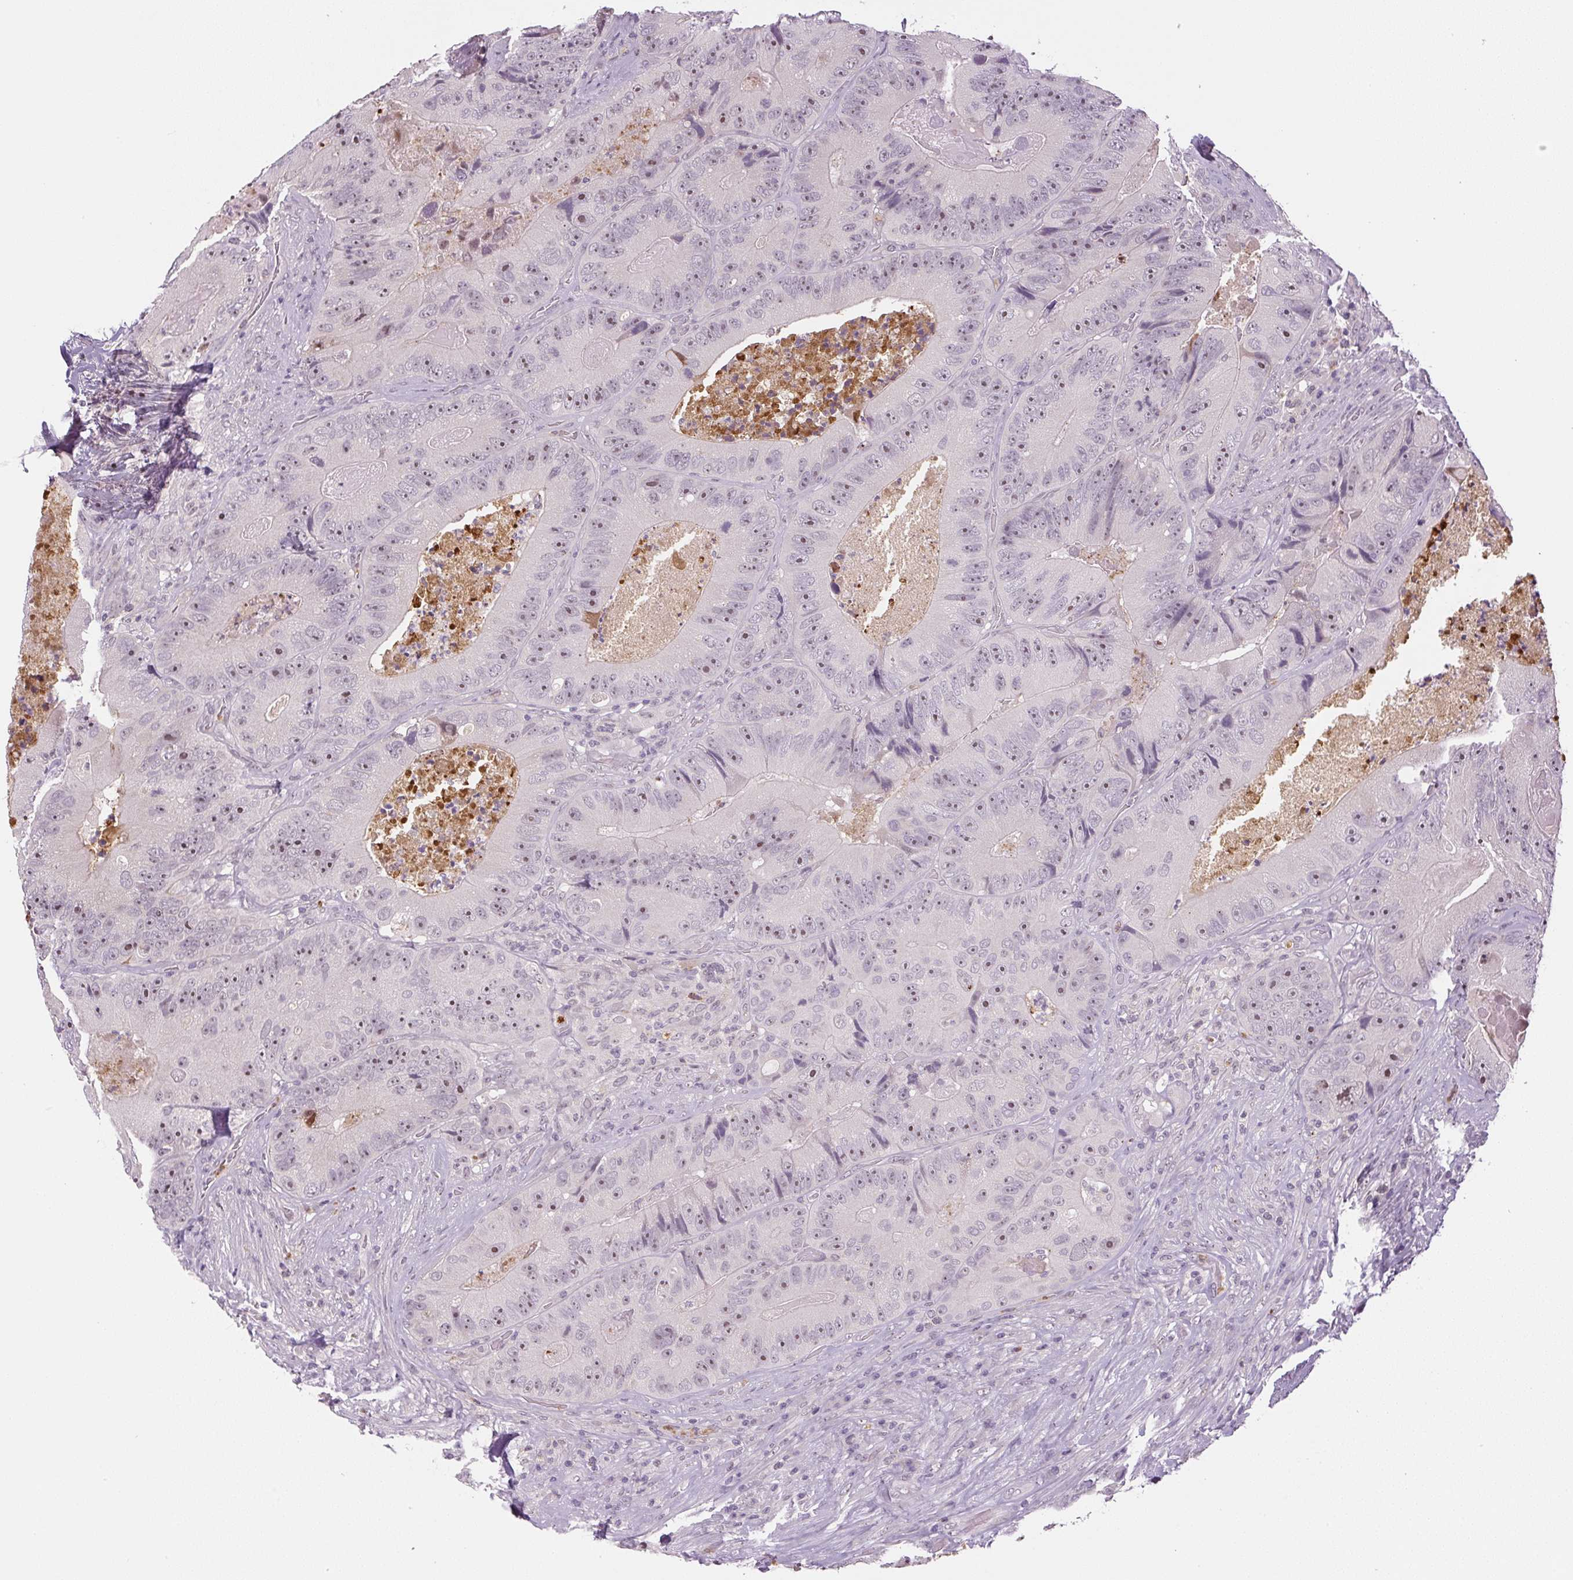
{"staining": {"intensity": "weak", "quantity": "<25%", "location": "nuclear"}, "tissue": "colorectal cancer", "cell_type": "Tumor cells", "image_type": "cancer", "snomed": [{"axis": "morphology", "description": "Adenocarcinoma, NOS"}, {"axis": "topography", "description": "Colon"}], "caption": "Tumor cells show no significant expression in colorectal cancer (adenocarcinoma).", "gene": "SGF29", "patient": {"sex": "female", "age": 86}}